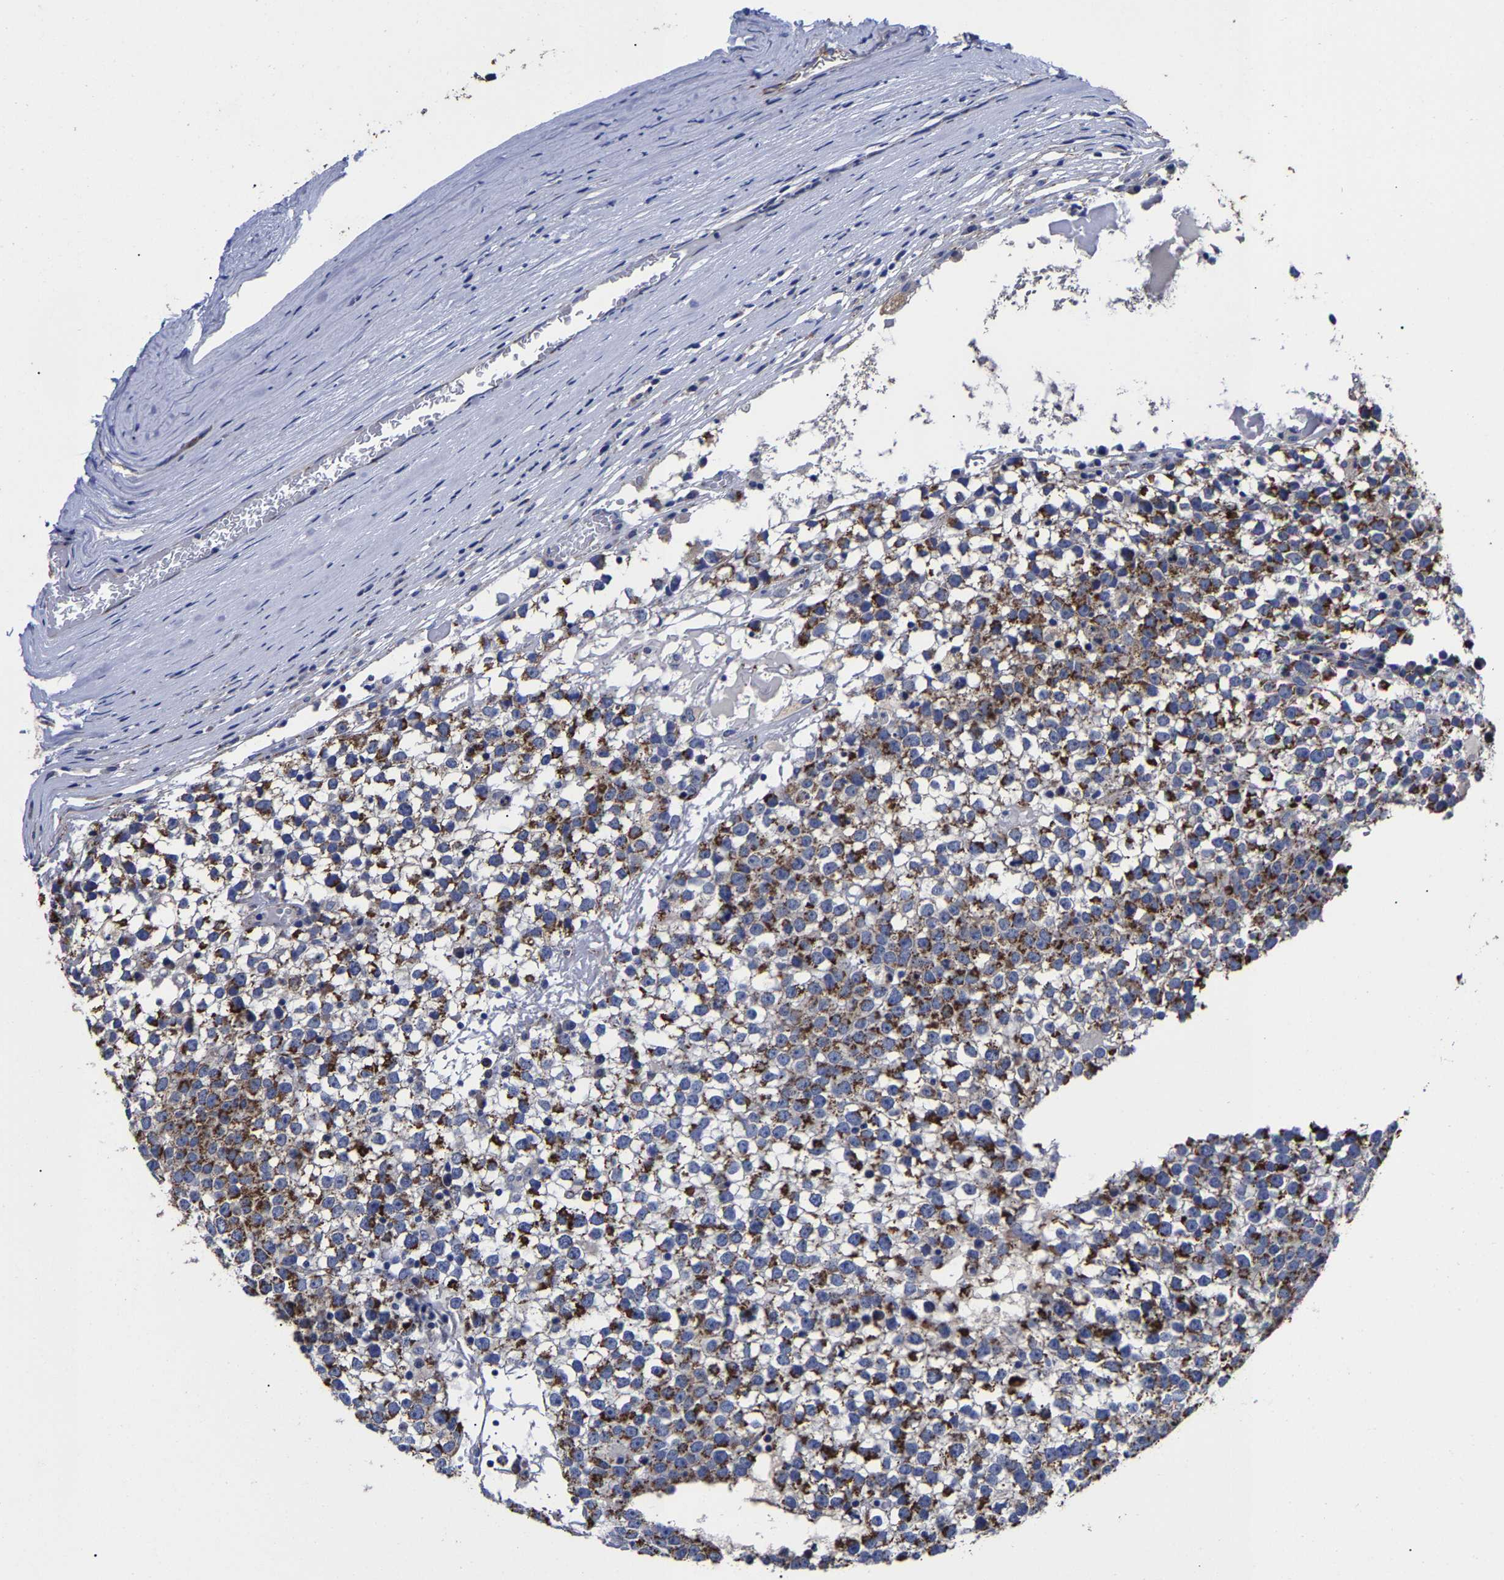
{"staining": {"intensity": "moderate", "quantity": ">75%", "location": "cytoplasmic/membranous"}, "tissue": "testis cancer", "cell_type": "Tumor cells", "image_type": "cancer", "snomed": [{"axis": "morphology", "description": "Seminoma, NOS"}, {"axis": "topography", "description": "Testis"}], "caption": "About >75% of tumor cells in human testis seminoma demonstrate moderate cytoplasmic/membranous protein positivity as visualized by brown immunohistochemical staining.", "gene": "AASS", "patient": {"sex": "male", "age": 65}}